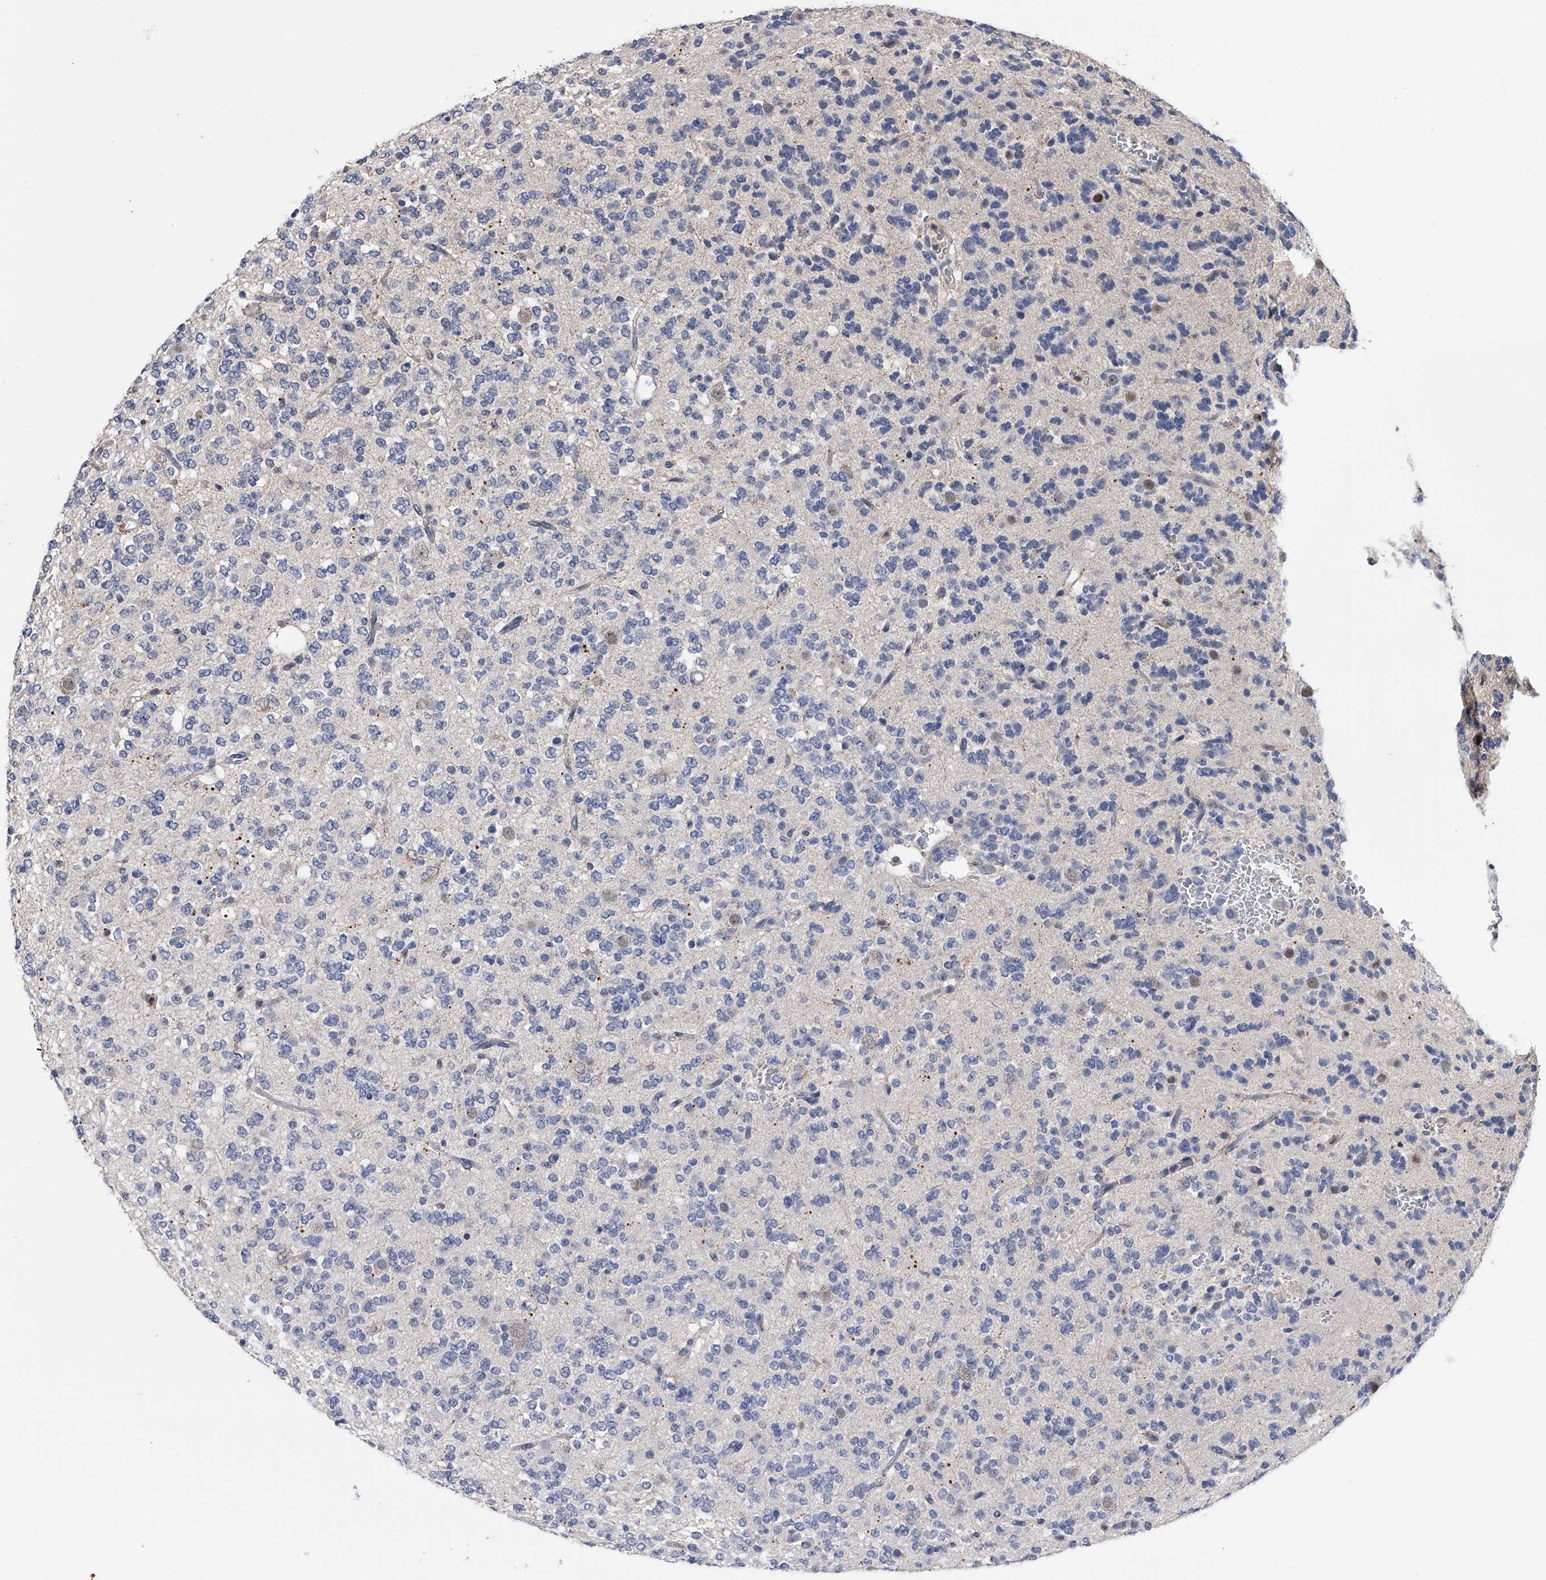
{"staining": {"intensity": "negative", "quantity": "none", "location": "none"}, "tissue": "glioma", "cell_type": "Tumor cells", "image_type": "cancer", "snomed": [{"axis": "morphology", "description": "Glioma, malignant, Low grade"}, {"axis": "topography", "description": "Brain"}], "caption": "DAB immunohistochemical staining of malignant glioma (low-grade) reveals no significant staining in tumor cells. (DAB IHC, high magnification).", "gene": "EFCAB7", "patient": {"sex": "male", "age": 38}}